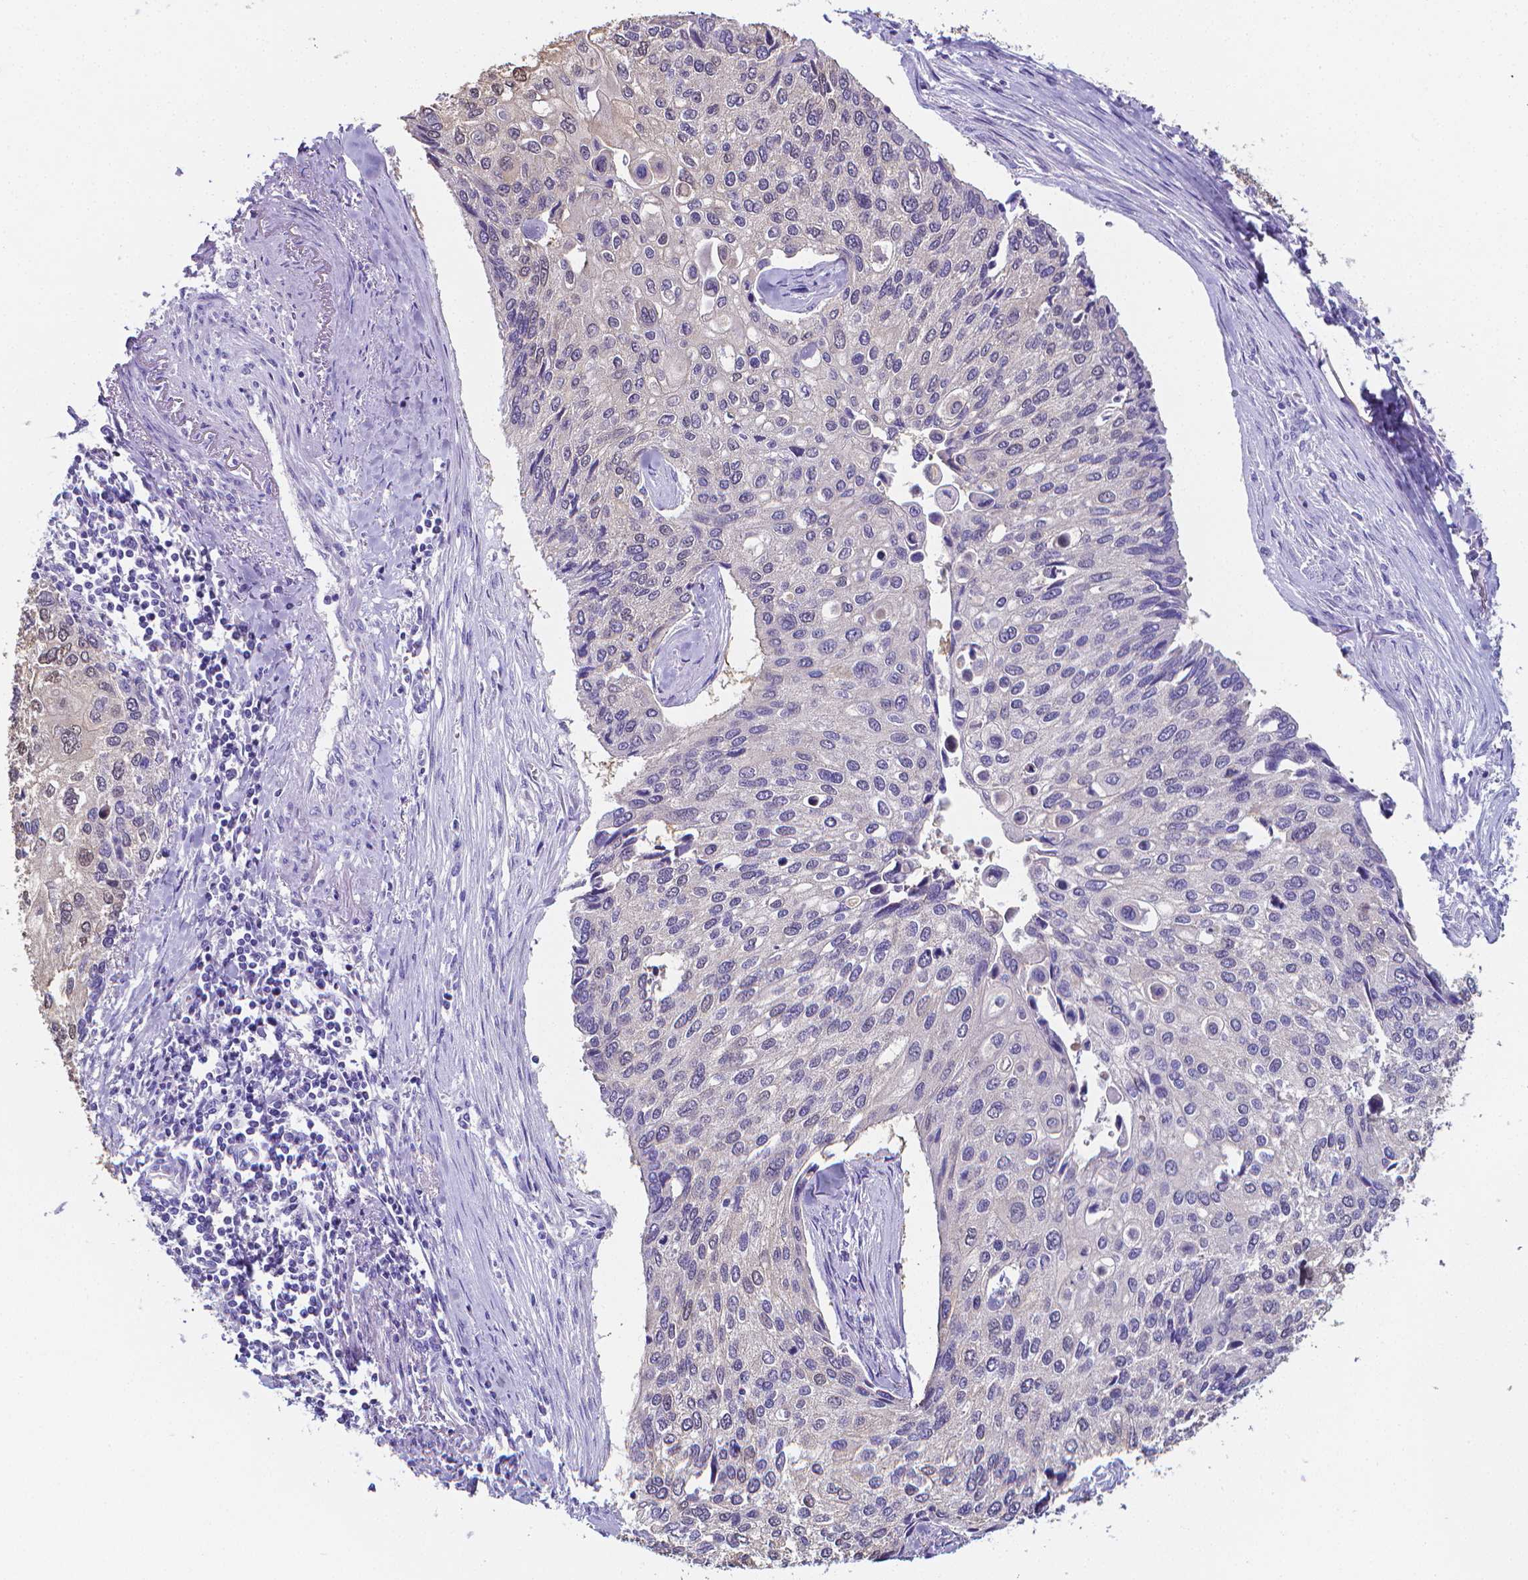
{"staining": {"intensity": "negative", "quantity": "none", "location": "none"}, "tissue": "lung cancer", "cell_type": "Tumor cells", "image_type": "cancer", "snomed": [{"axis": "morphology", "description": "Squamous cell carcinoma, NOS"}, {"axis": "morphology", "description": "Squamous cell carcinoma, metastatic, NOS"}, {"axis": "topography", "description": "Lung"}], "caption": "Tumor cells show no significant protein expression in lung squamous cell carcinoma.", "gene": "LRRC73", "patient": {"sex": "male", "age": 63}}